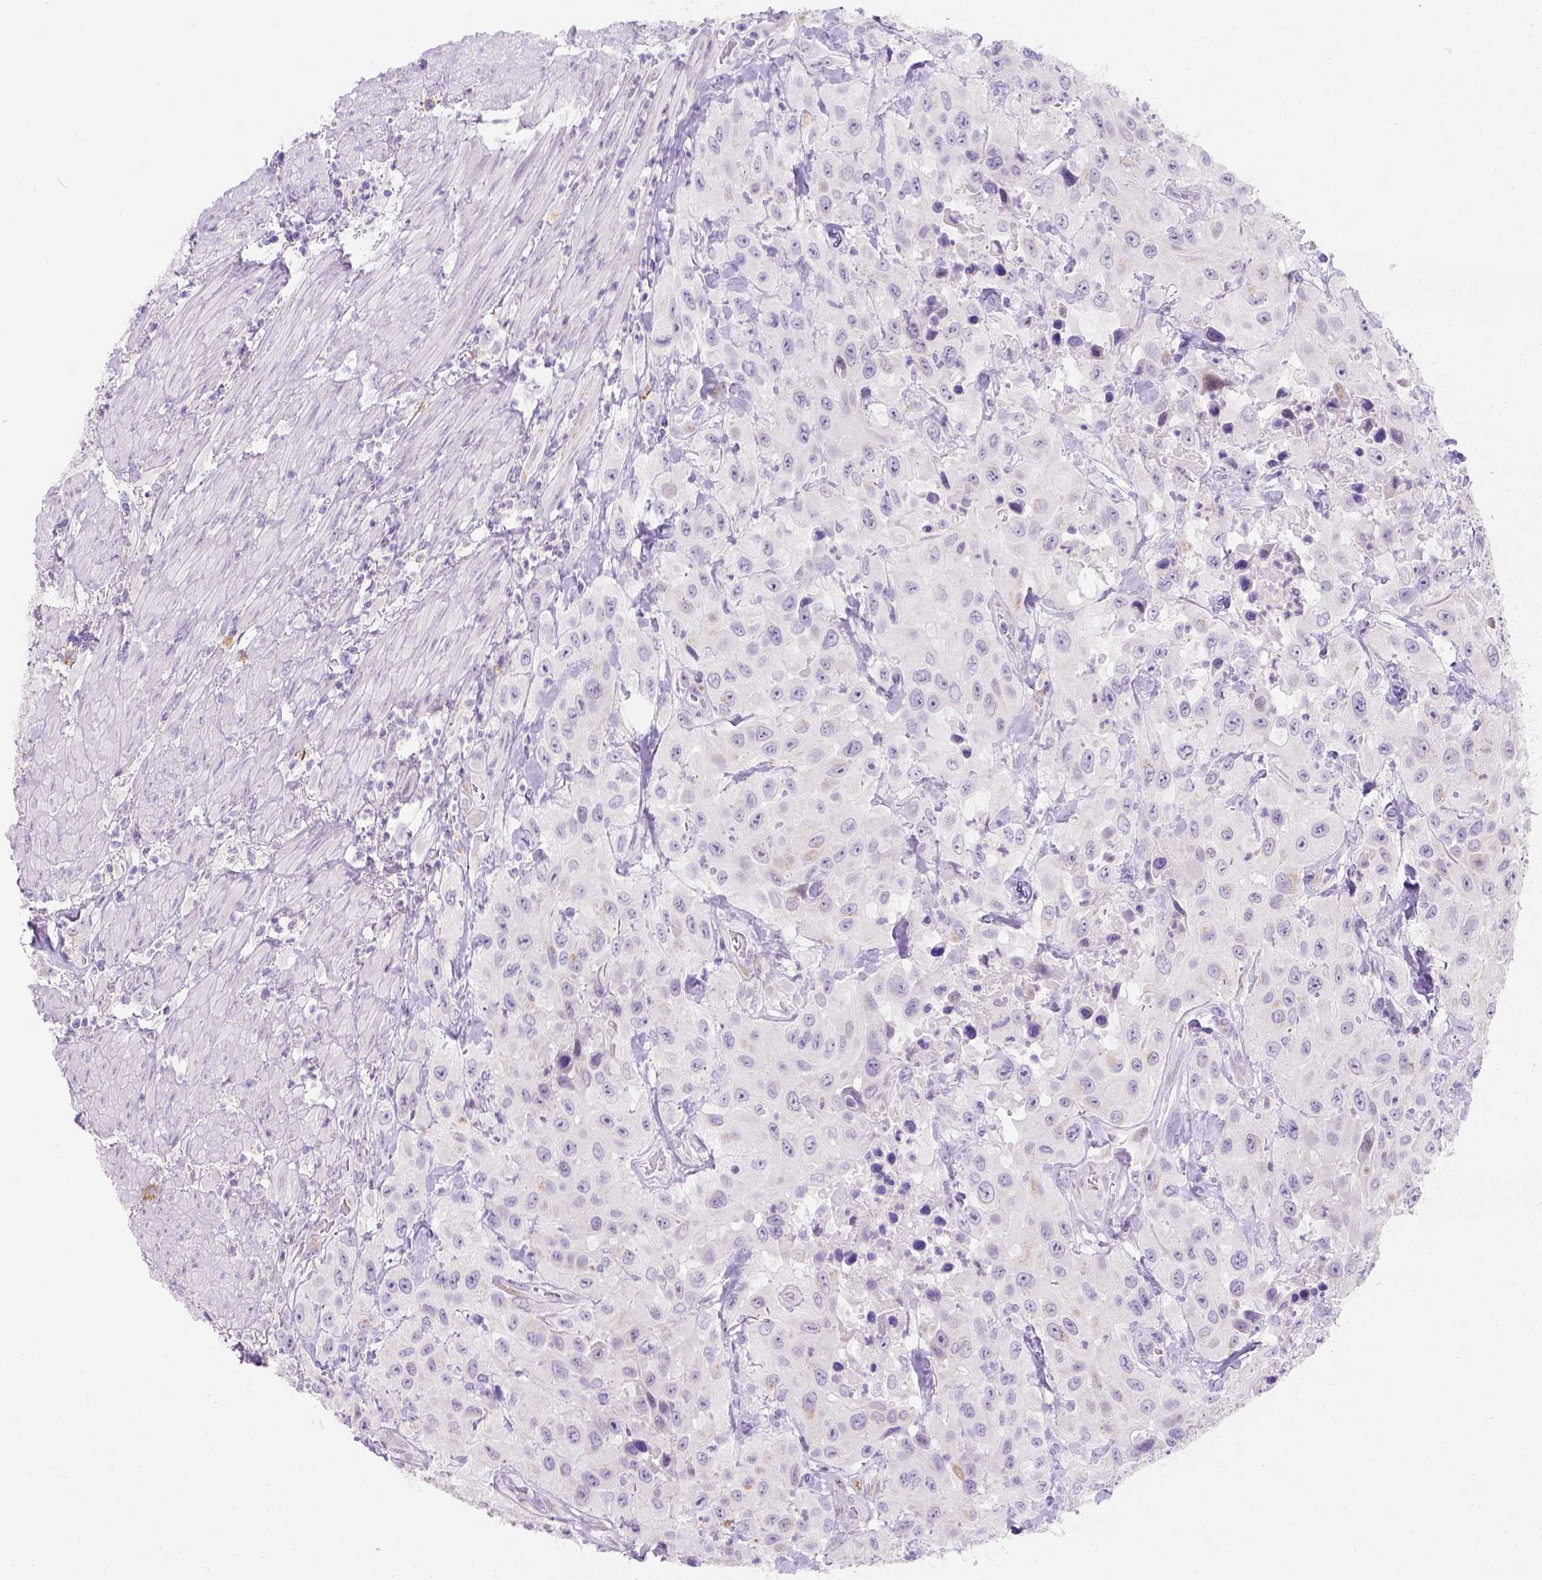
{"staining": {"intensity": "weak", "quantity": "25%-75%", "location": "cytoplasmic/membranous"}, "tissue": "urothelial cancer", "cell_type": "Tumor cells", "image_type": "cancer", "snomed": [{"axis": "morphology", "description": "Urothelial carcinoma, High grade"}, {"axis": "topography", "description": "Urinary bladder"}], "caption": "The image reveals staining of urothelial carcinoma (high-grade), revealing weak cytoplasmic/membranous protein positivity (brown color) within tumor cells.", "gene": "PHF7", "patient": {"sex": "male", "age": 79}}